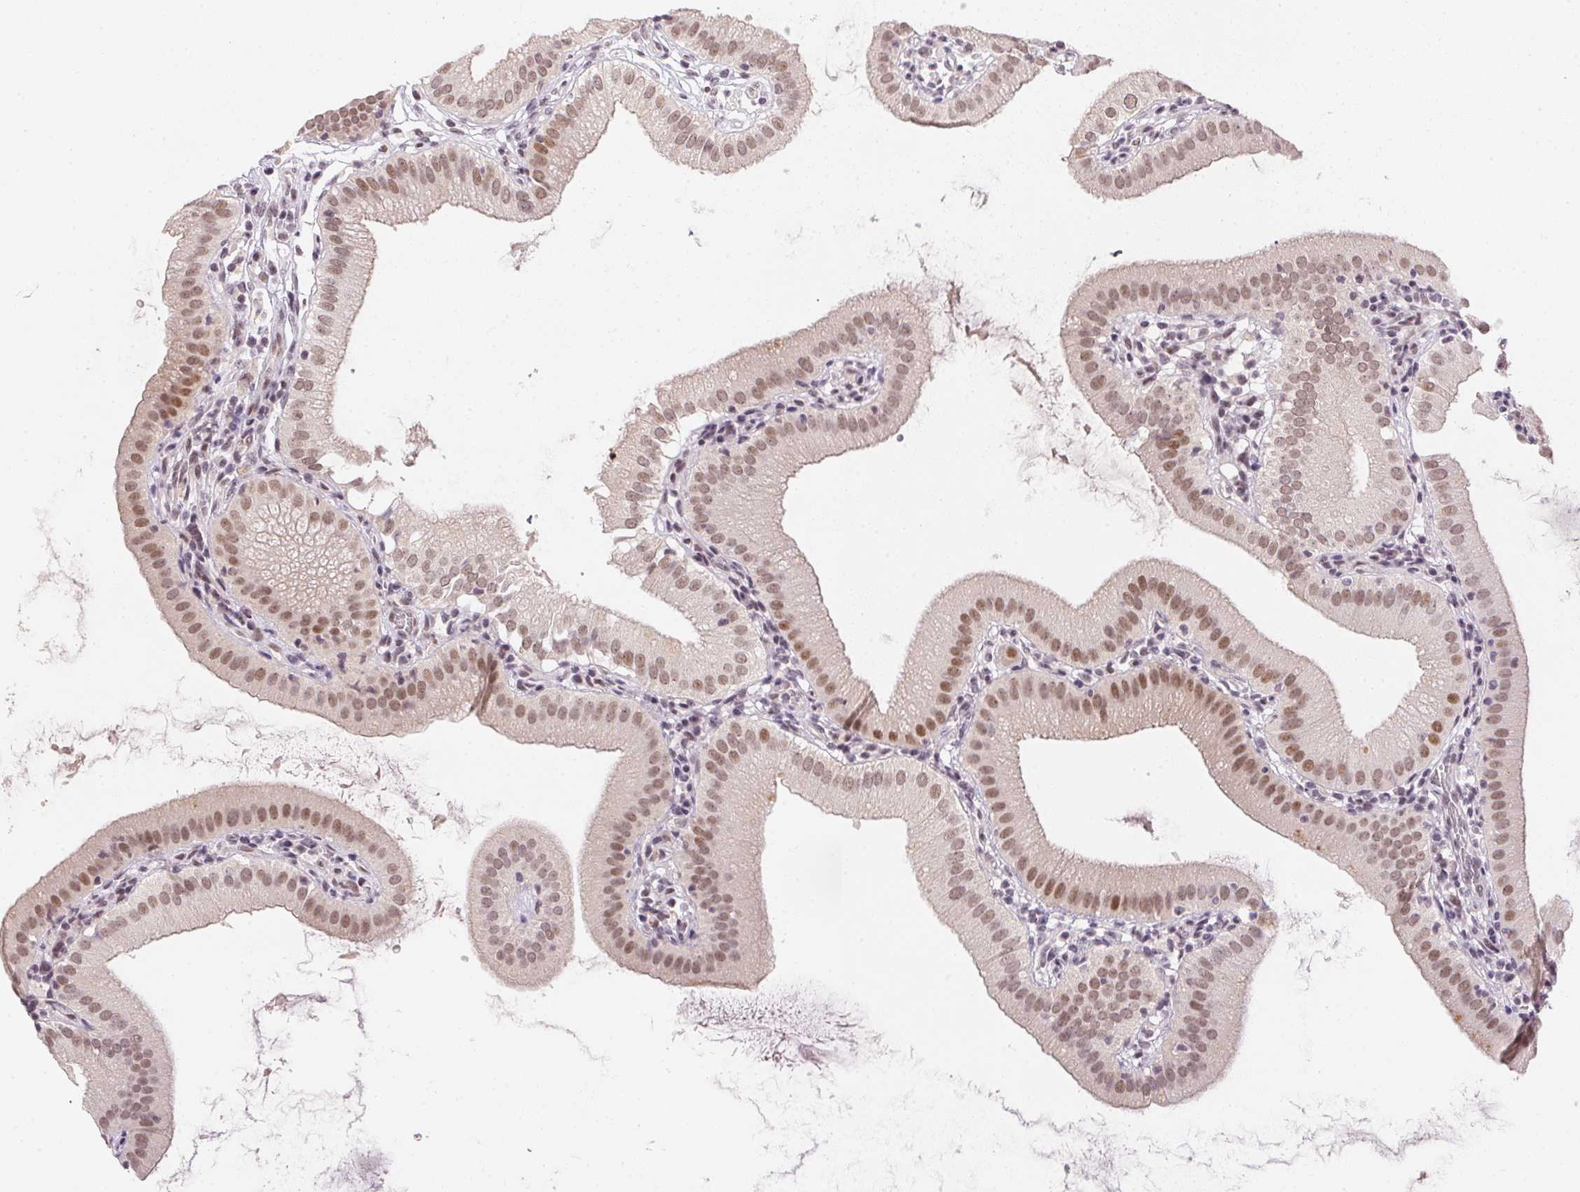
{"staining": {"intensity": "moderate", "quantity": ">75%", "location": "nuclear"}, "tissue": "gallbladder", "cell_type": "Glandular cells", "image_type": "normal", "snomed": [{"axis": "morphology", "description": "Normal tissue, NOS"}, {"axis": "topography", "description": "Gallbladder"}], "caption": "This photomicrograph reveals normal gallbladder stained with immunohistochemistry (IHC) to label a protein in brown. The nuclear of glandular cells show moderate positivity for the protein. Nuclei are counter-stained blue.", "gene": "KDM4D", "patient": {"sex": "female", "age": 65}}